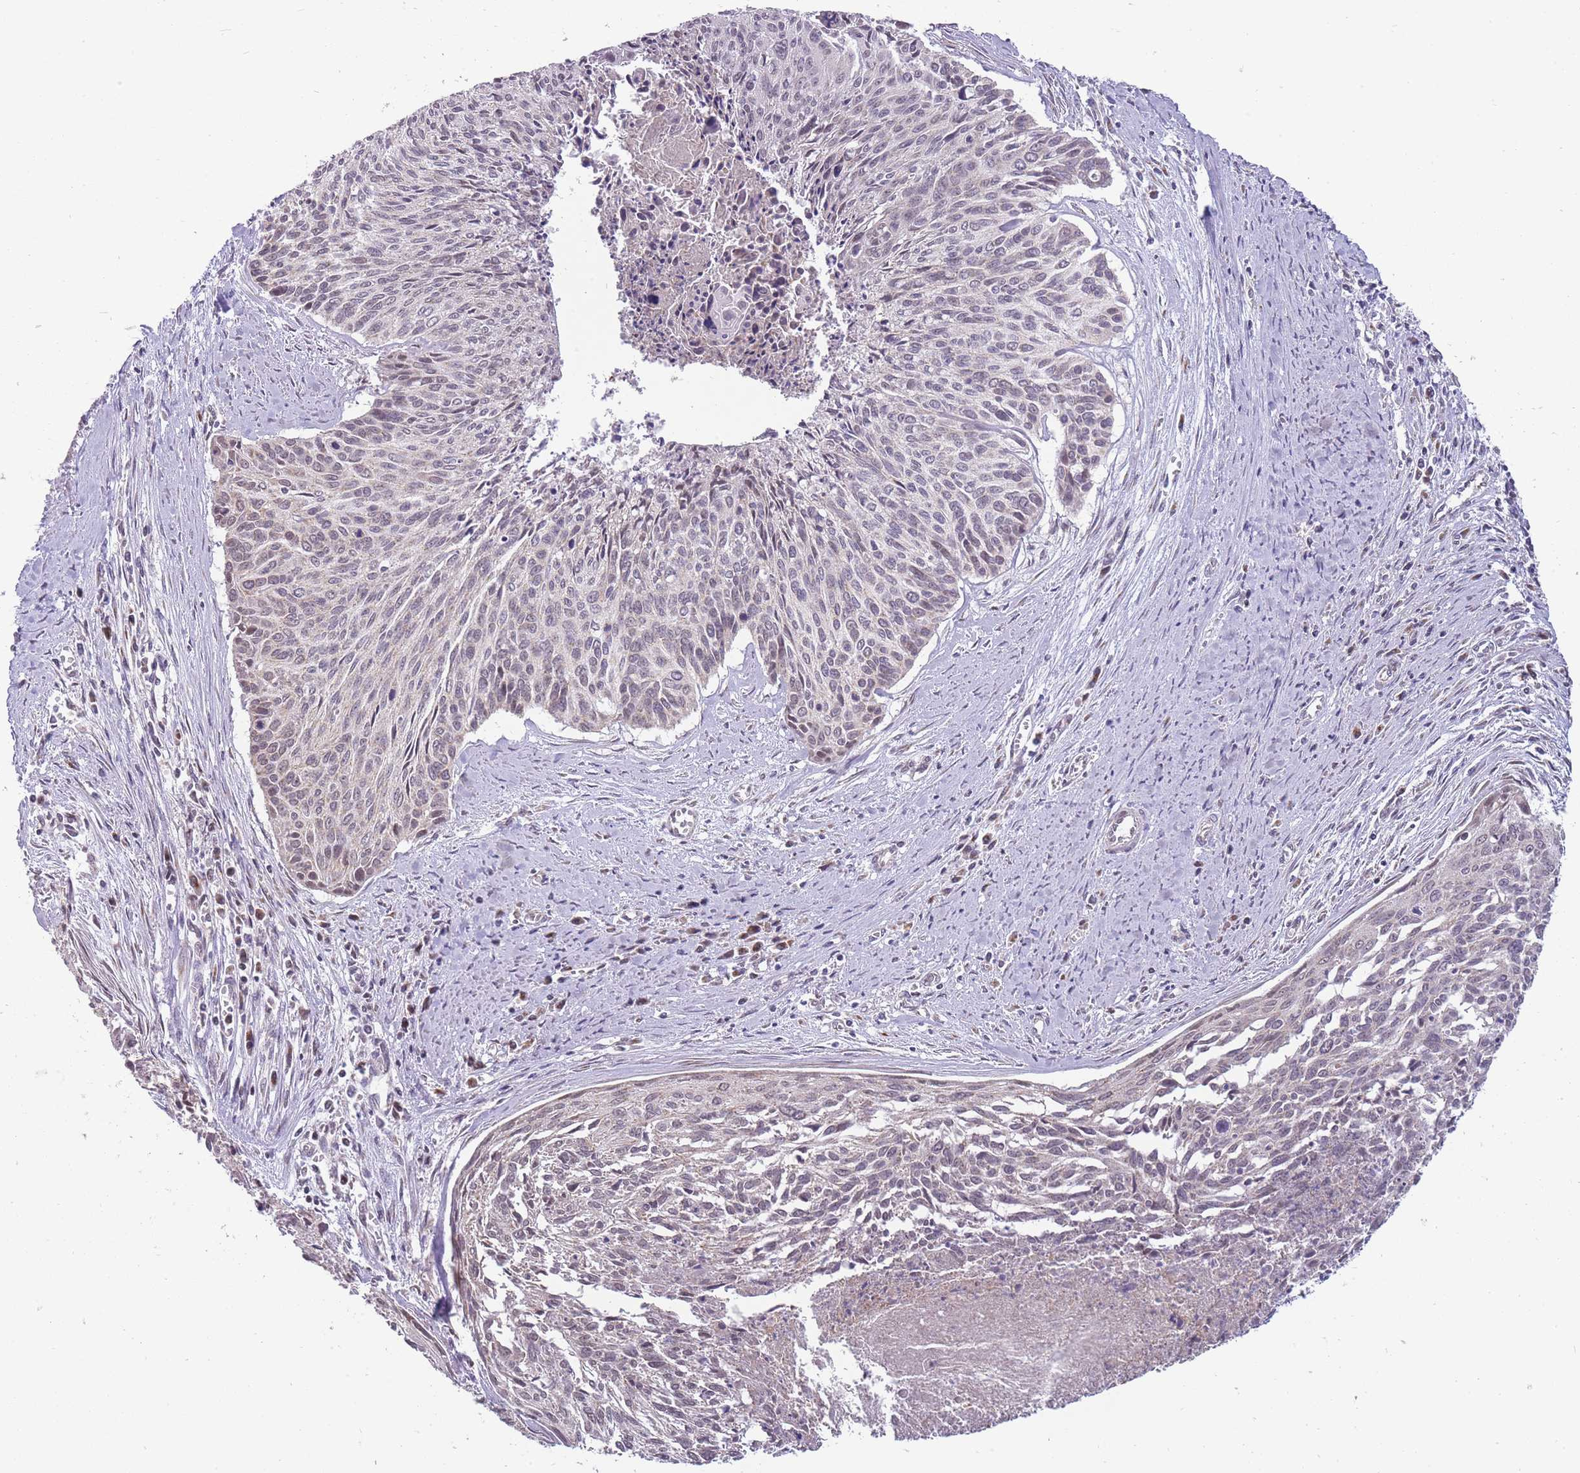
{"staining": {"intensity": "negative", "quantity": "none", "location": "none"}, "tissue": "cervical cancer", "cell_type": "Tumor cells", "image_type": "cancer", "snomed": [{"axis": "morphology", "description": "Squamous cell carcinoma, NOS"}, {"axis": "topography", "description": "Cervix"}], "caption": "The histopathology image shows no staining of tumor cells in cervical squamous cell carcinoma.", "gene": "NELL1", "patient": {"sex": "female", "age": 55}}